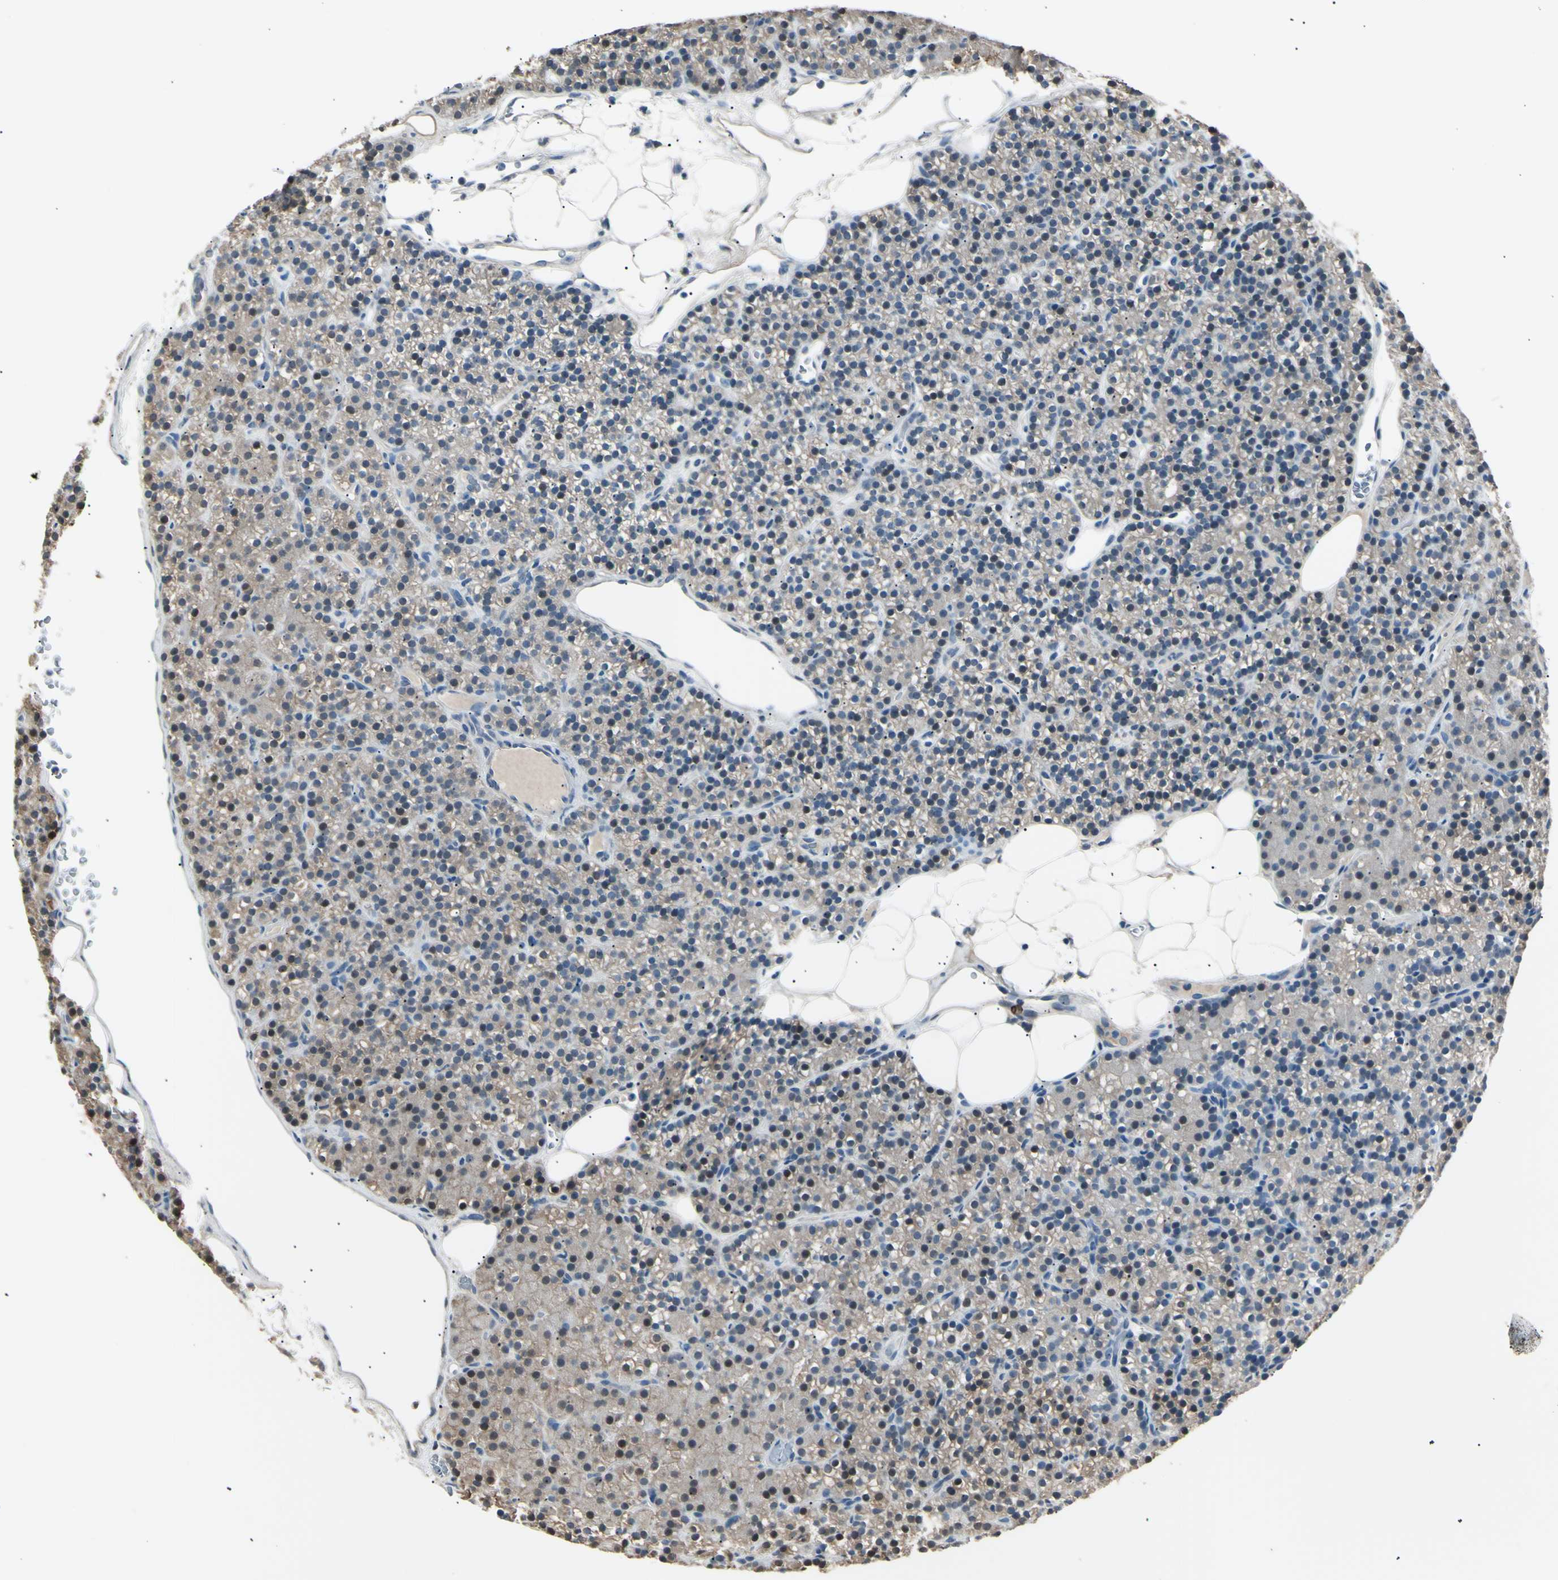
{"staining": {"intensity": "weak", "quantity": "25%-75%", "location": "cytoplasmic/membranous"}, "tissue": "parathyroid gland", "cell_type": "Glandular cells", "image_type": "normal", "snomed": [{"axis": "morphology", "description": "Normal tissue, NOS"}, {"axis": "morphology", "description": "Hyperplasia, NOS"}, {"axis": "topography", "description": "Parathyroid gland"}], "caption": "A low amount of weak cytoplasmic/membranous expression is present in approximately 25%-75% of glandular cells in unremarkable parathyroid gland. Nuclei are stained in blue.", "gene": "LHPP", "patient": {"sex": "male", "age": 44}}